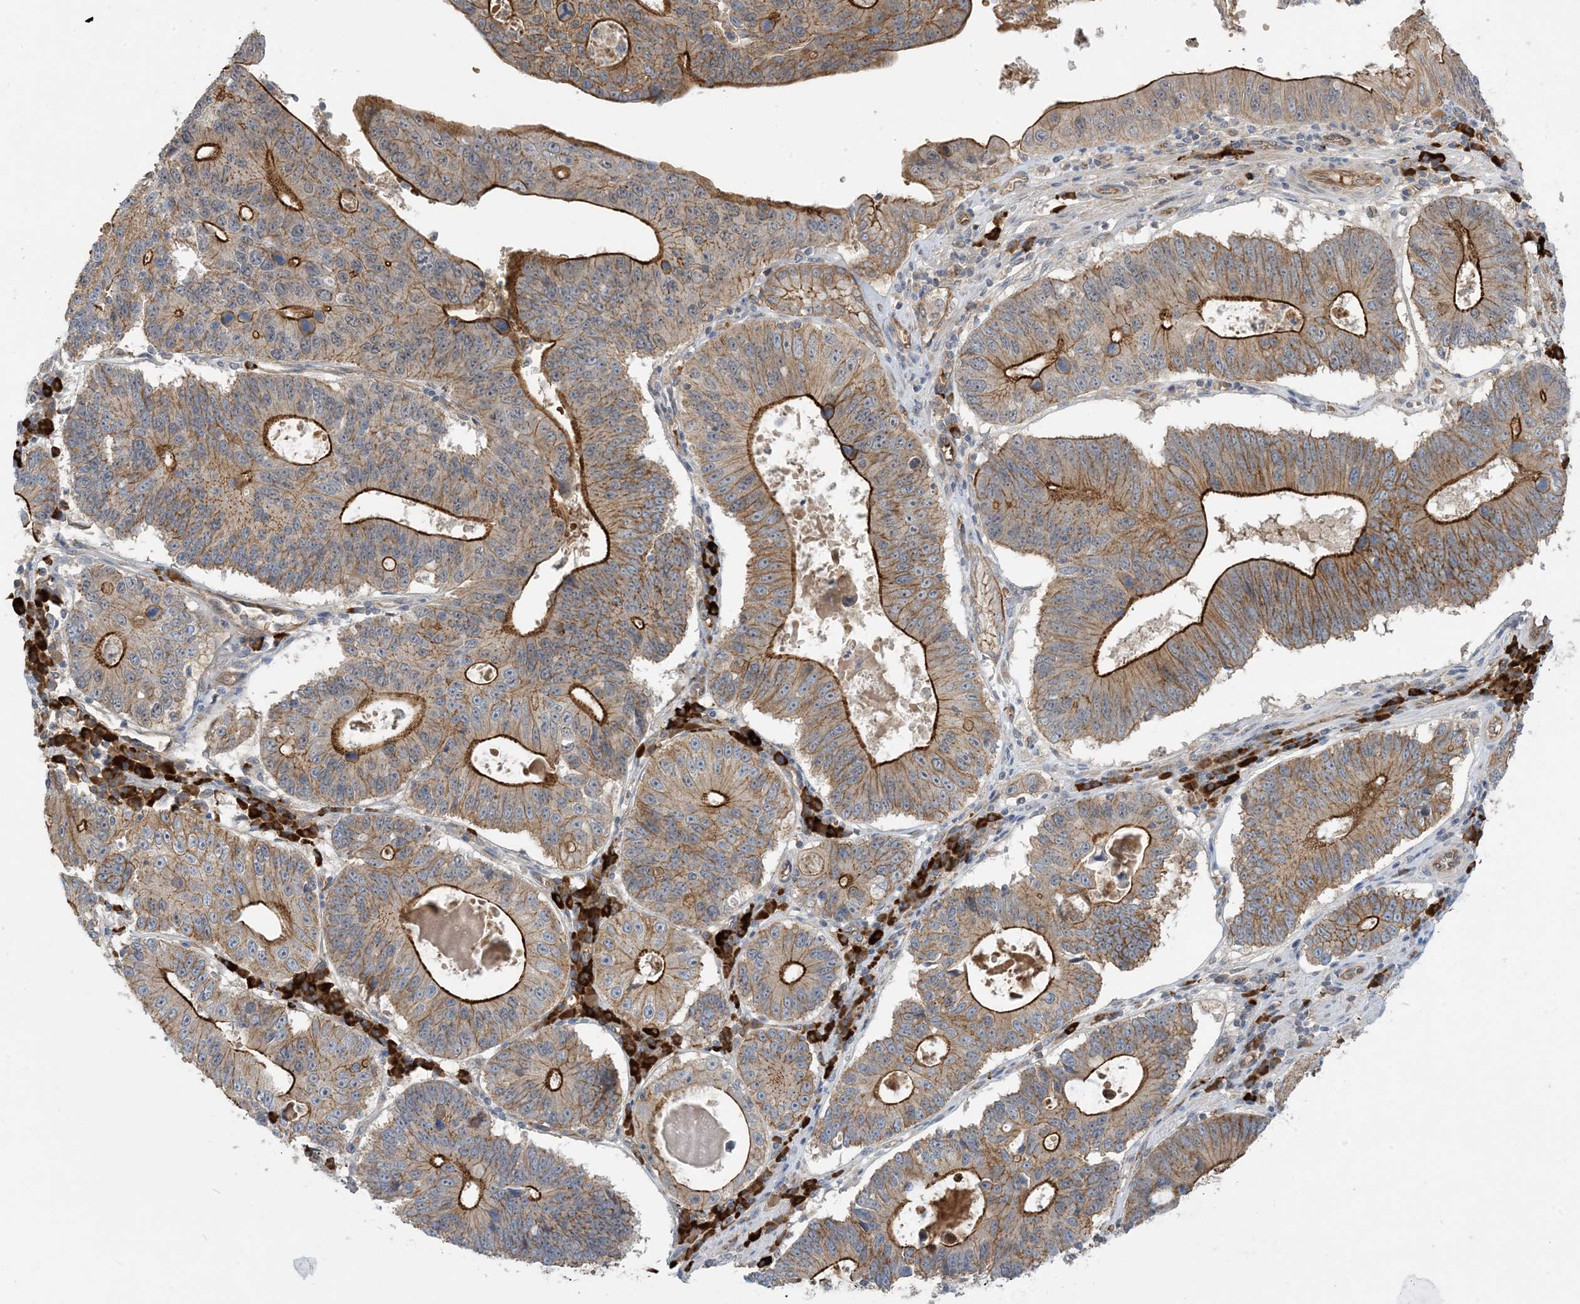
{"staining": {"intensity": "strong", "quantity": ">75%", "location": "cytoplasmic/membranous"}, "tissue": "stomach cancer", "cell_type": "Tumor cells", "image_type": "cancer", "snomed": [{"axis": "morphology", "description": "Adenocarcinoma, NOS"}, {"axis": "topography", "description": "Stomach"}], "caption": "This photomicrograph demonstrates stomach adenocarcinoma stained with immunohistochemistry to label a protein in brown. The cytoplasmic/membranous of tumor cells show strong positivity for the protein. Nuclei are counter-stained blue.", "gene": "AOC1", "patient": {"sex": "male", "age": 59}}